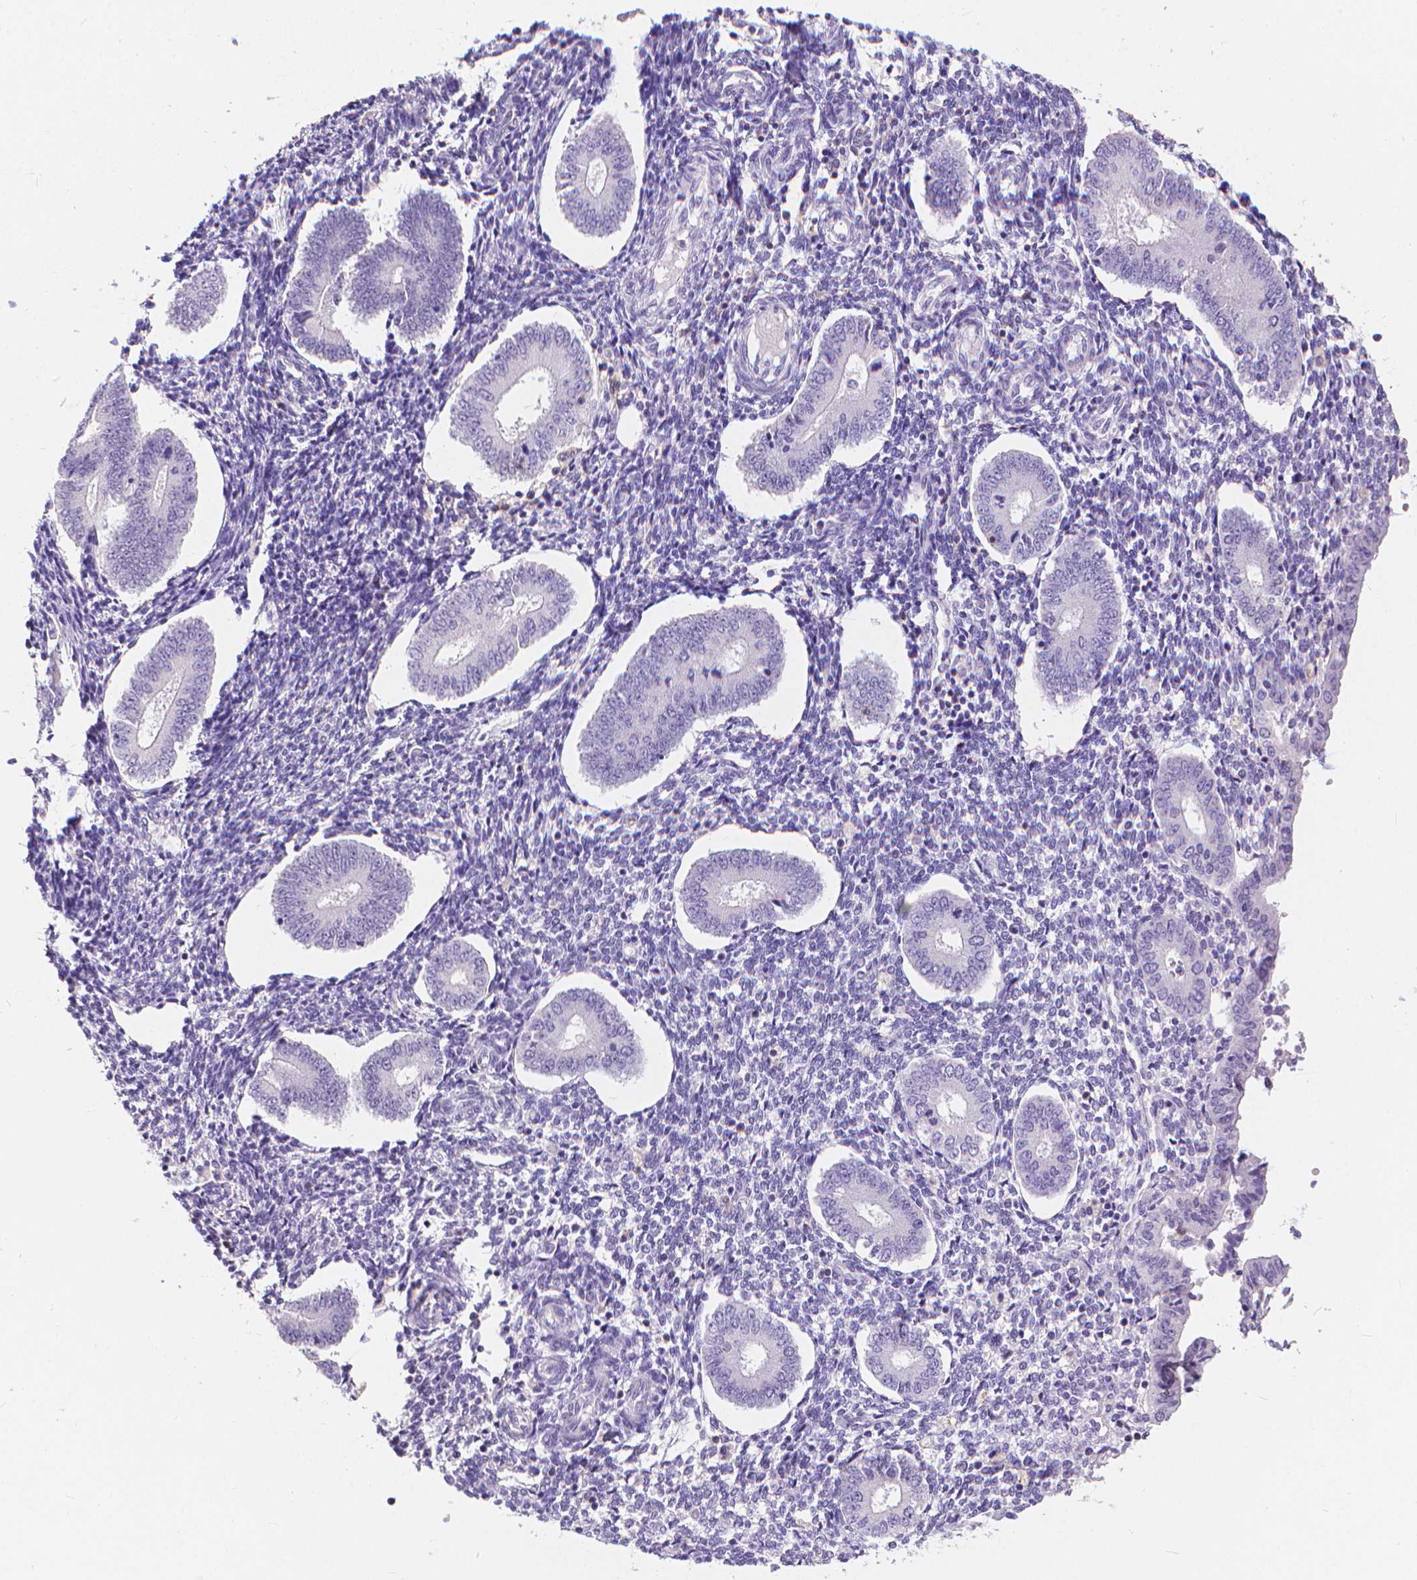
{"staining": {"intensity": "negative", "quantity": "none", "location": "none"}, "tissue": "endometrium", "cell_type": "Cells in endometrial stroma", "image_type": "normal", "snomed": [{"axis": "morphology", "description": "Normal tissue, NOS"}, {"axis": "topography", "description": "Endometrium"}], "caption": "High power microscopy photomicrograph of an IHC micrograph of normal endometrium, revealing no significant staining in cells in endometrial stroma.", "gene": "CD4", "patient": {"sex": "female", "age": 40}}